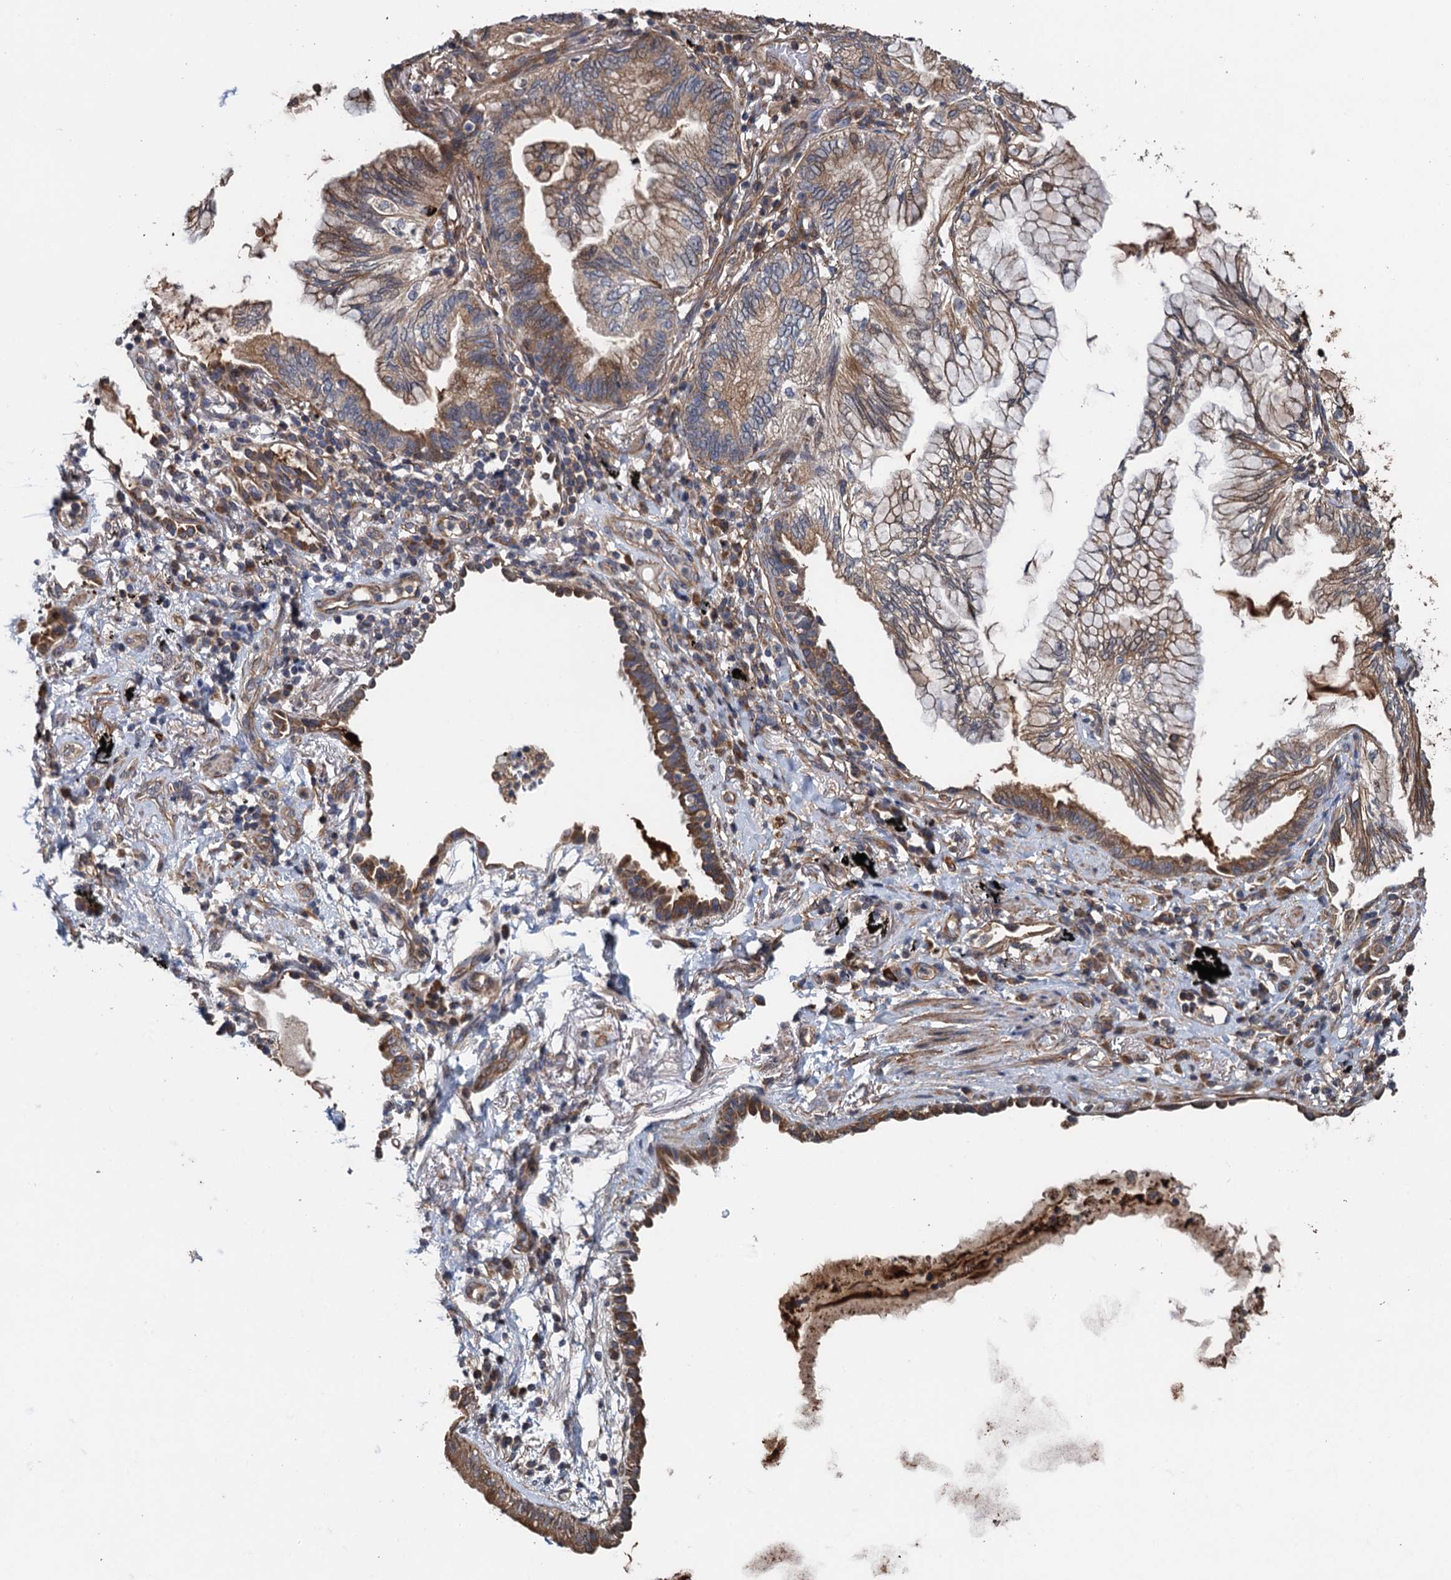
{"staining": {"intensity": "moderate", "quantity": ">75%", "location": "cytoplasmic/membranous"}, "tissue": "lung cancer", "cell_type": "Tumor cells", "image_type": "cancer", "snomed": [{"axis": "morphology", "description": "Adenocarcinoma, NOS"}, {"axis": "topography", "description": "Lung"}], "caption": "Lung adenocarcinoma stained with immunohistochemistry displays moderate cytoplasmic/membranous staining in about >75% of tumor cells.", "gene": "MEAK7", "patient": {"sex": "female", "age": 70}}